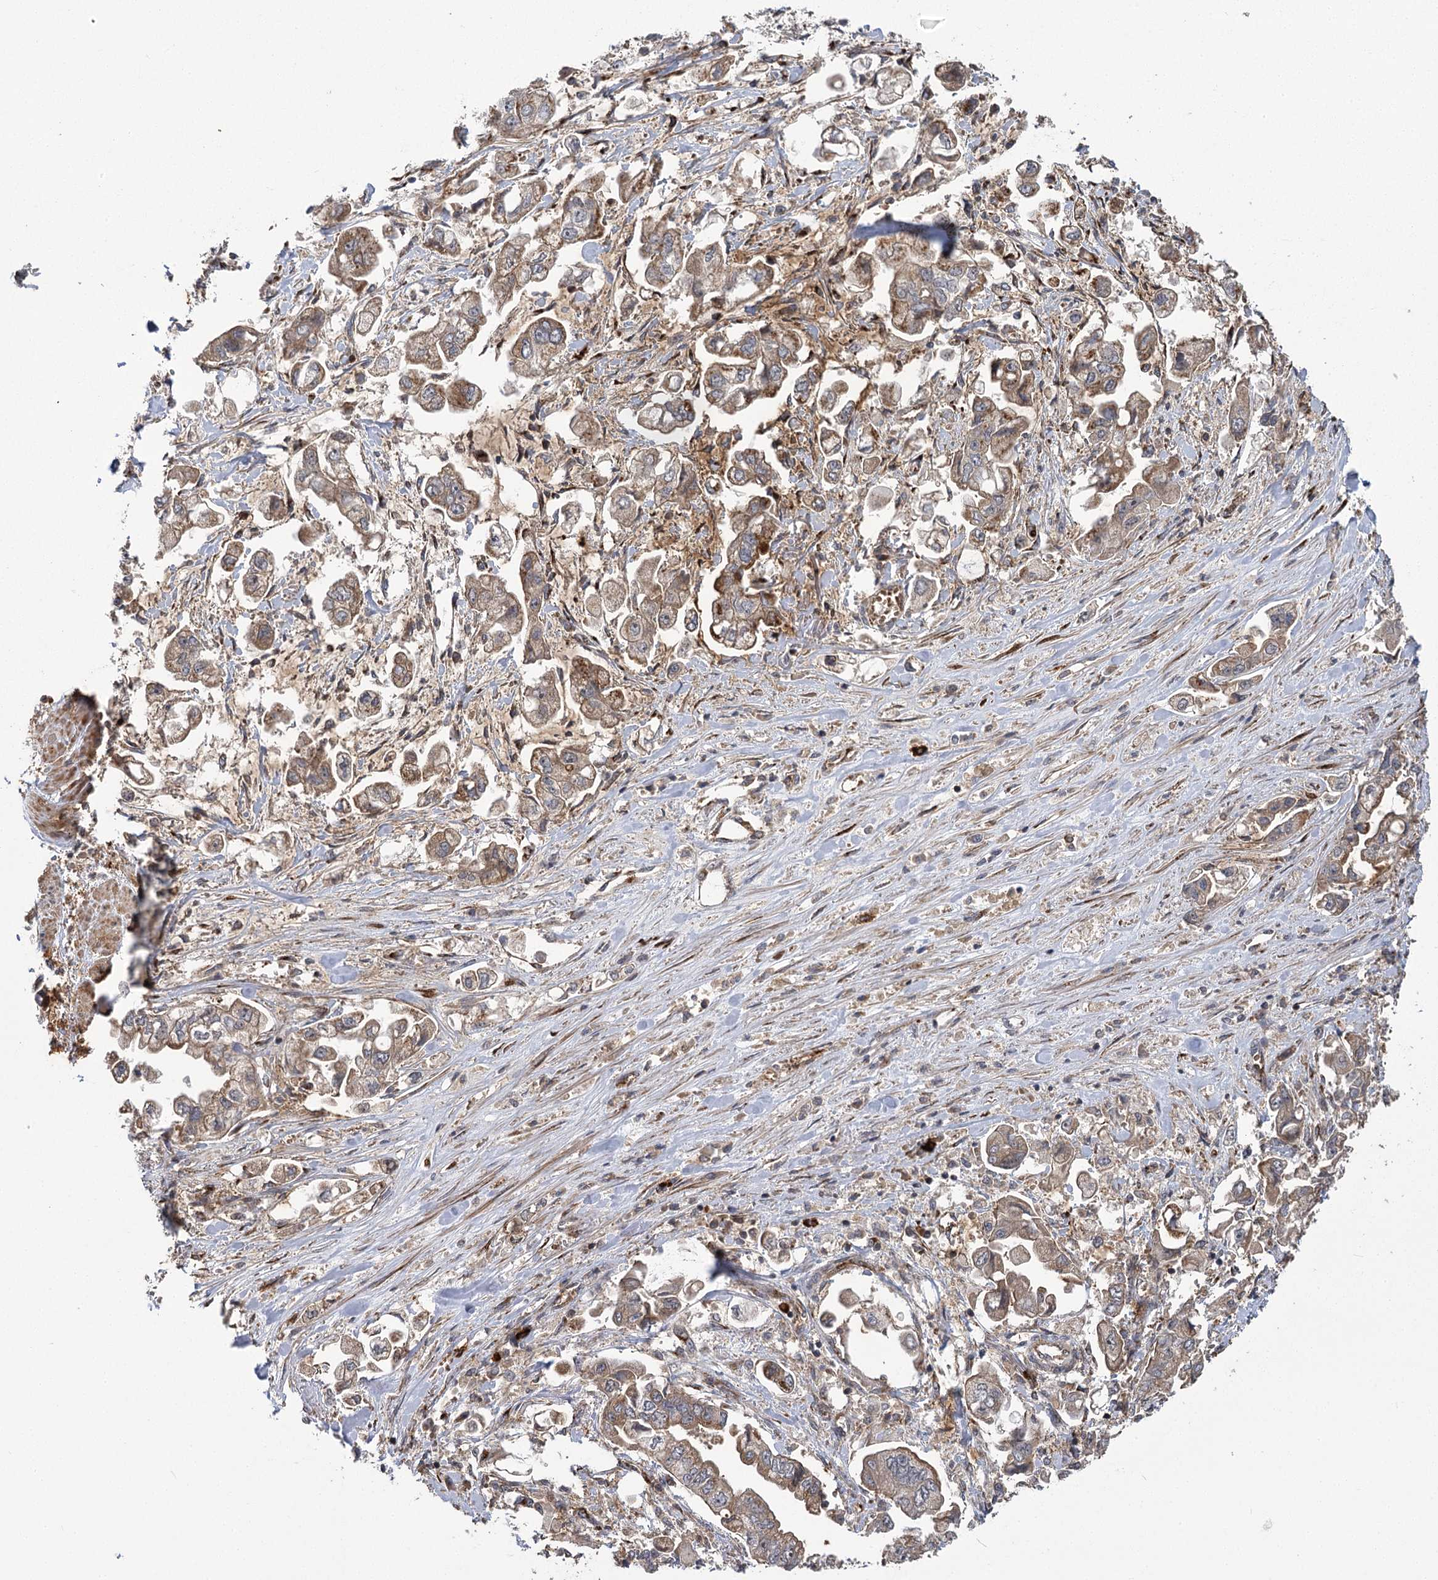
{"staining": {"intensity": "moderate", "quantity": ">75%", "location": "cytoplasmic/membranous"}, "tissue": "stomach cancer", "cell_type": "Tumor cells", "image_type": "cancer", "snomed": [{"axis": "morphology", "description": "Adenocarcinoma, NOS"}, {"axis": "topography", "description": "Stomach"}], "caption": "This is an image of immunohistochemistry (IHC) staining of stomach cancer (adenocarcinoma), which shows moderate staining in the cytoplasmic/membranous of tumor cells.", "gene": "CARD19", "patient": {"sex": "male", "age": 62}}